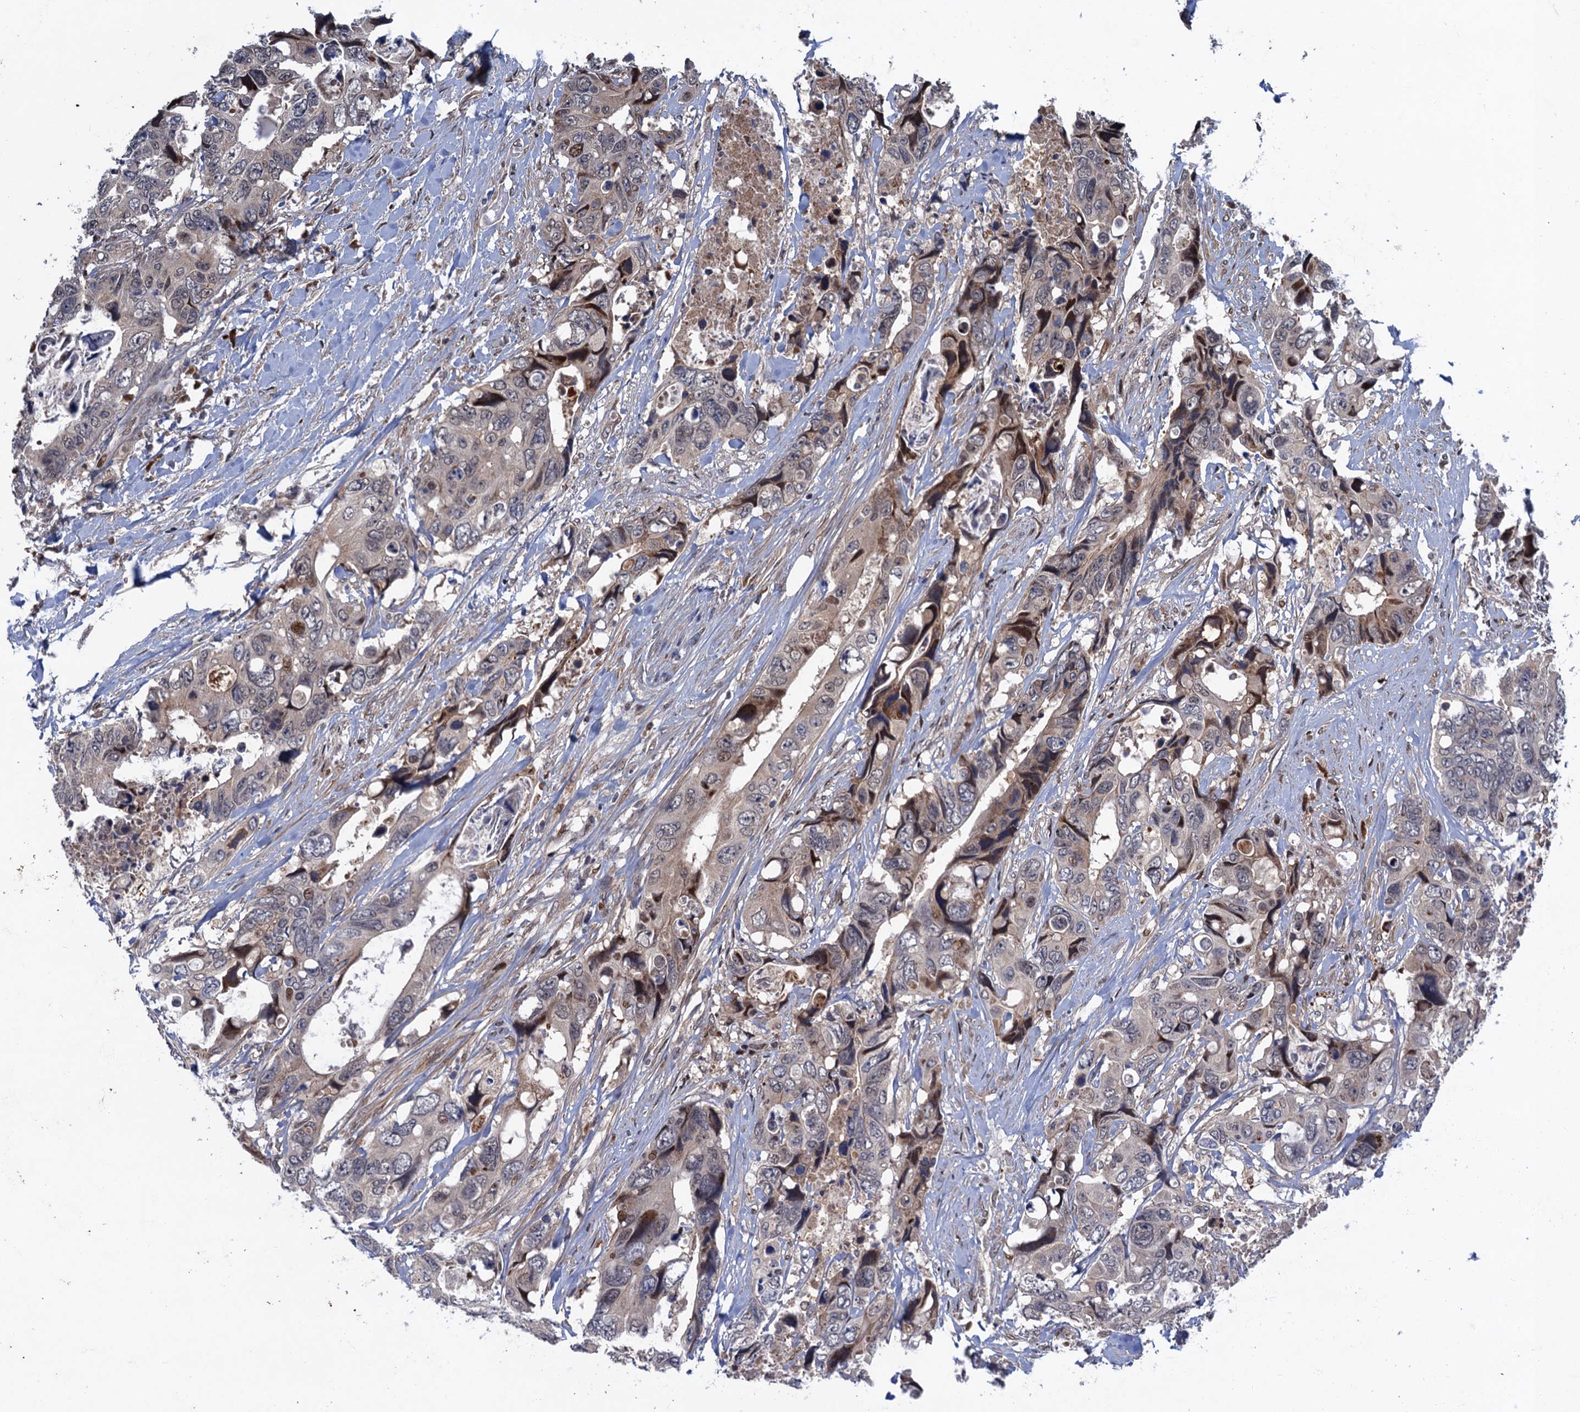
{"staining": {"intensity": "weak", "quantity": "<25%", "location": "cytoplasmic/membranous,nuclear"}, "tissue": "colorectal cancer", "cell_type": "Tumor cells", "image_type": "cancer", "snomed": [{"axis": "morphology", "description": "Adenocarcinoma, NOS"}, {"axis": "topography", "description": "Rectum"}], "caption": "Immunohistochemical staining of human colorectal cancer exhibits no significant expression in tumor cells.", "gene": "NEK8", "patient": {"sex": "male", "age": 57}}